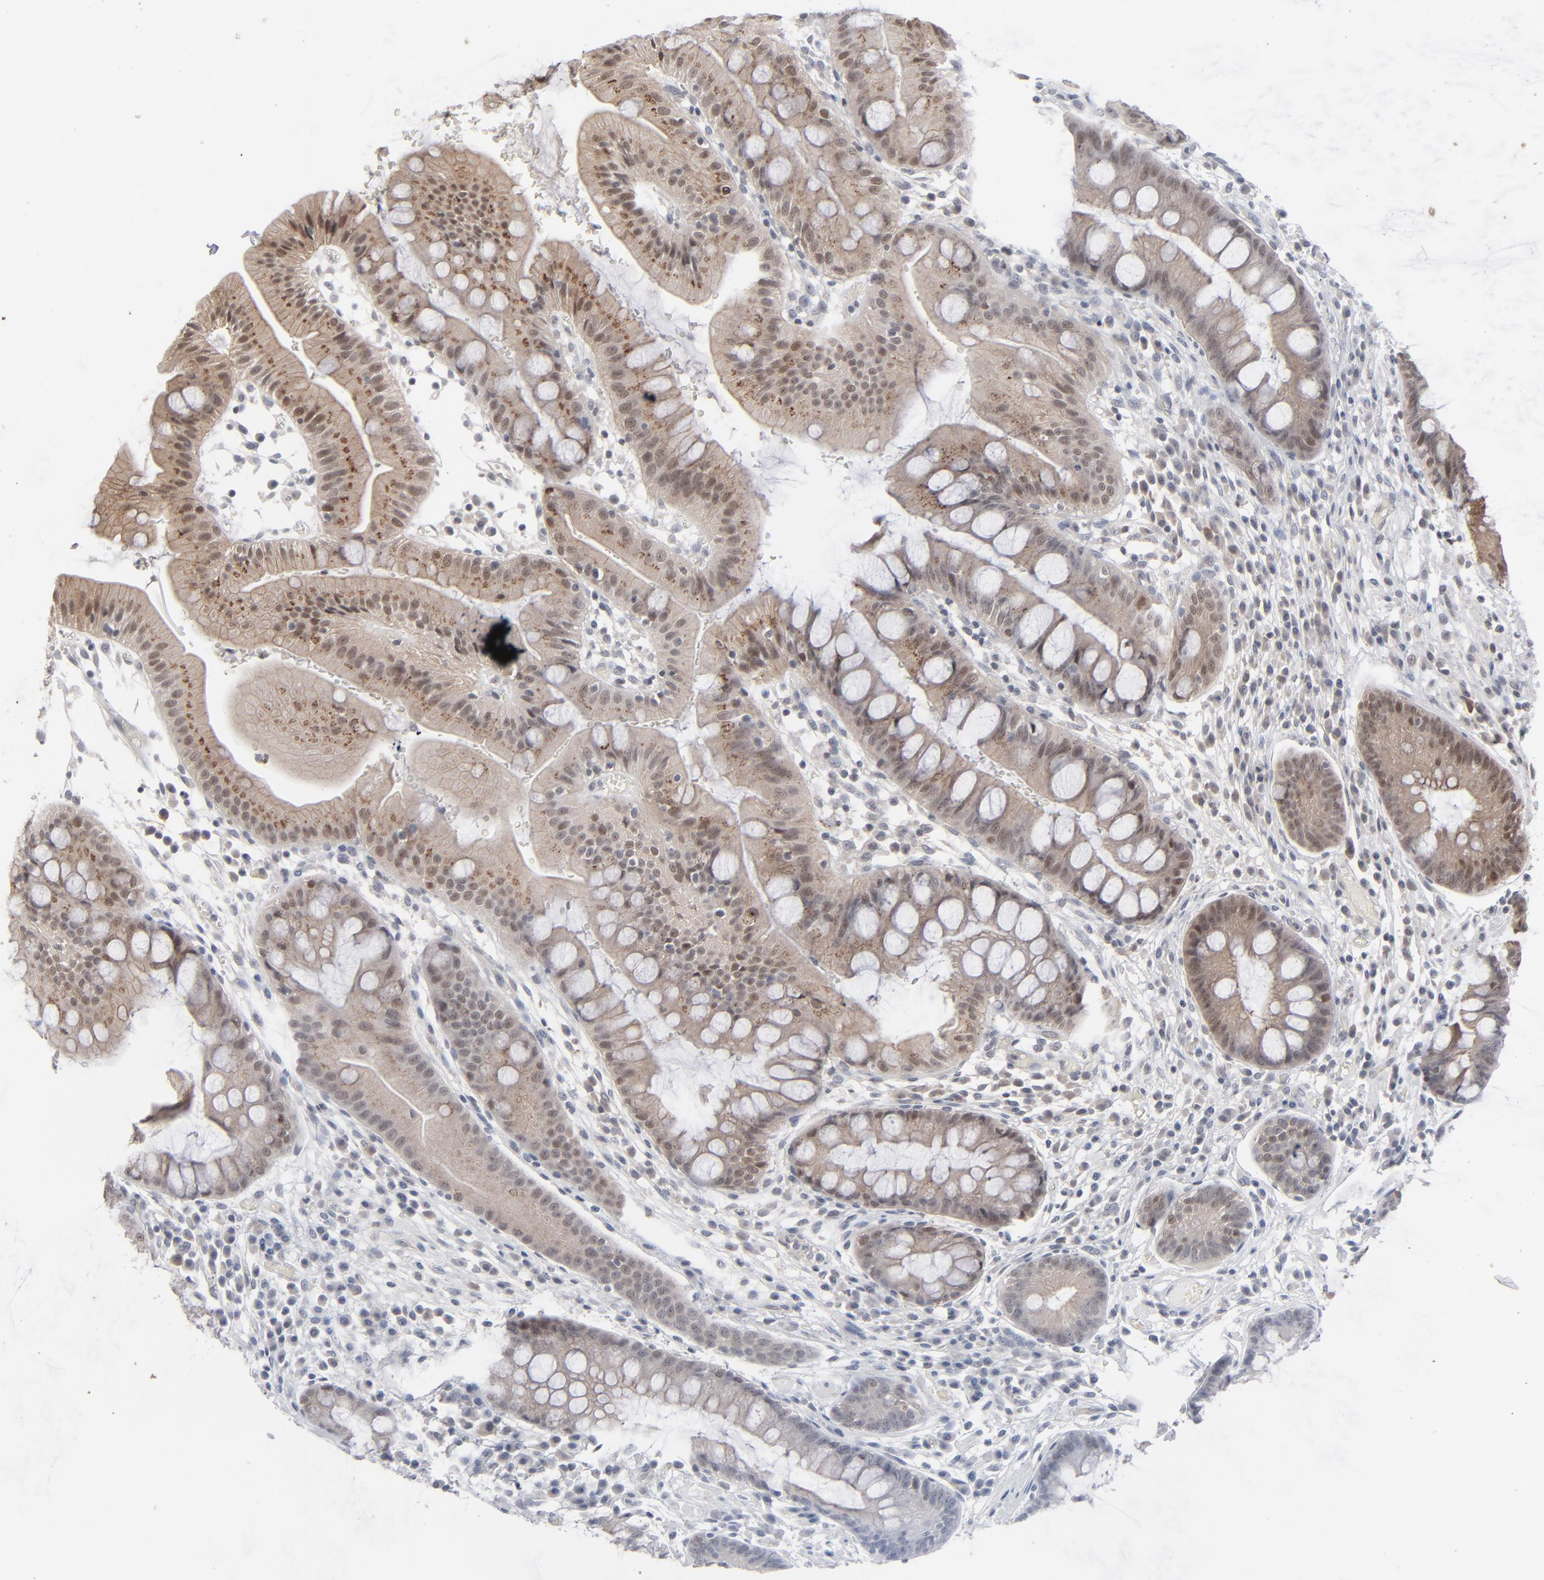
{"staining": {"intensity": "moderate", "quantity": ">75%", "location": "cytoplasmic/membranous"}, "tissue": "stomach", "cell_type": "Glandular cells", "image_type": "normal", "snomed": [{"axis": "morphology", "description": "Normal tissue, NOS"}, {"axis": "morphology", "description": "Inflammation, NOS"}, {"axis": "topography", "description": "Stomach, lower"}], "caption": "Human stomach stained with a brown dye exhibits moderate cytoplasmic/membranous positive expression in approximately >75% of glandular cells.", "gene": "POF1B", "patient": {"sex": "male", "age": 59}}